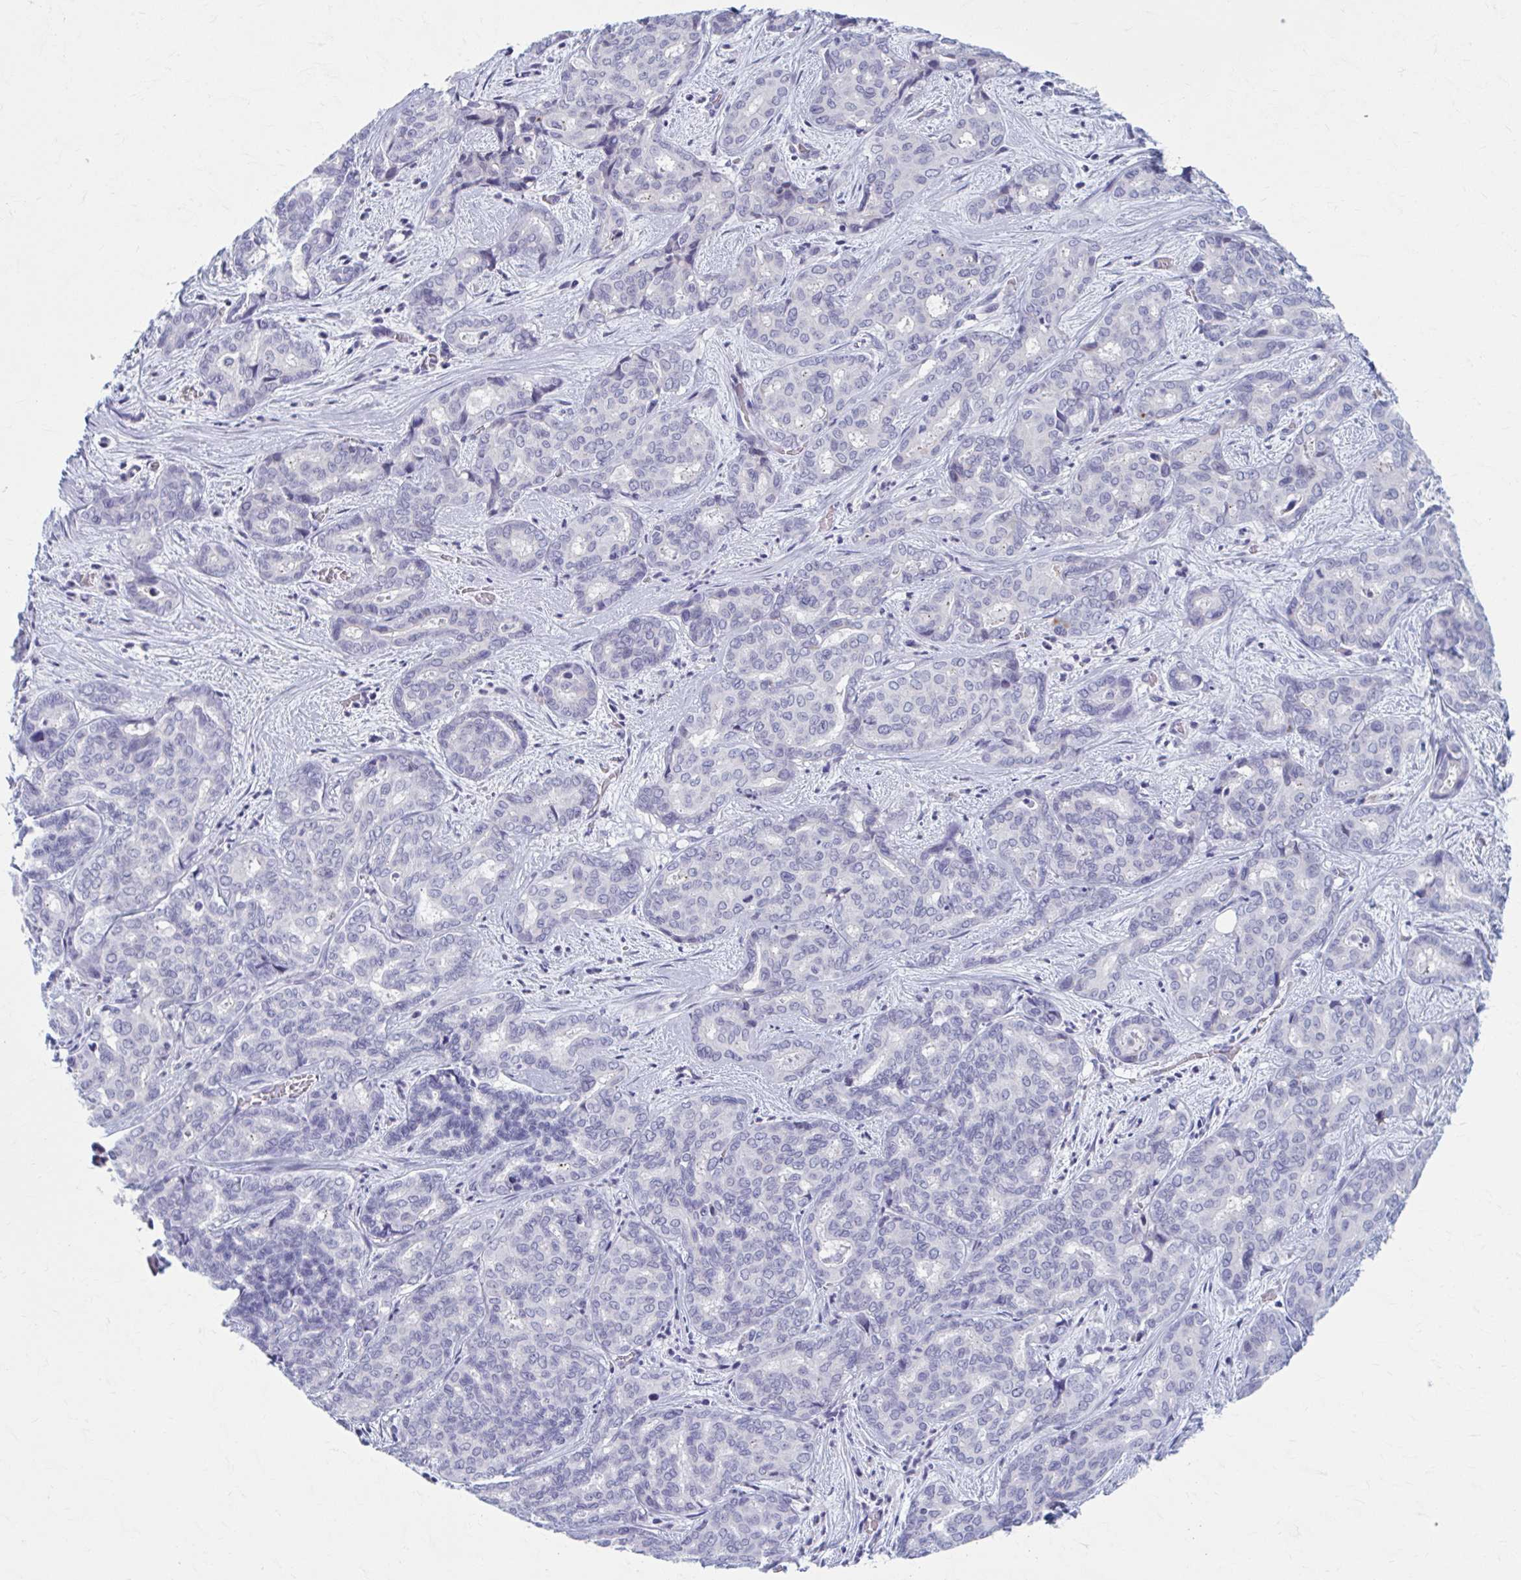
{"staining": {"intensity": "negative", "quantity": "none", "location": "none"}, "tissue": "liver cancer", "cell_type": "Tumor cells", "image_type": "cancer", "snomed": [{"axis": "morphology", "description": "Cholangiocarcinoma"}, {"axis": "topography", "description": "Liver"}], "caption": "Tumor cells are negative for brown protein staining in cholangiocarcinoma (liver).", "gene": "CCDC105", "patient": {"sex": "female", "age": 64}}